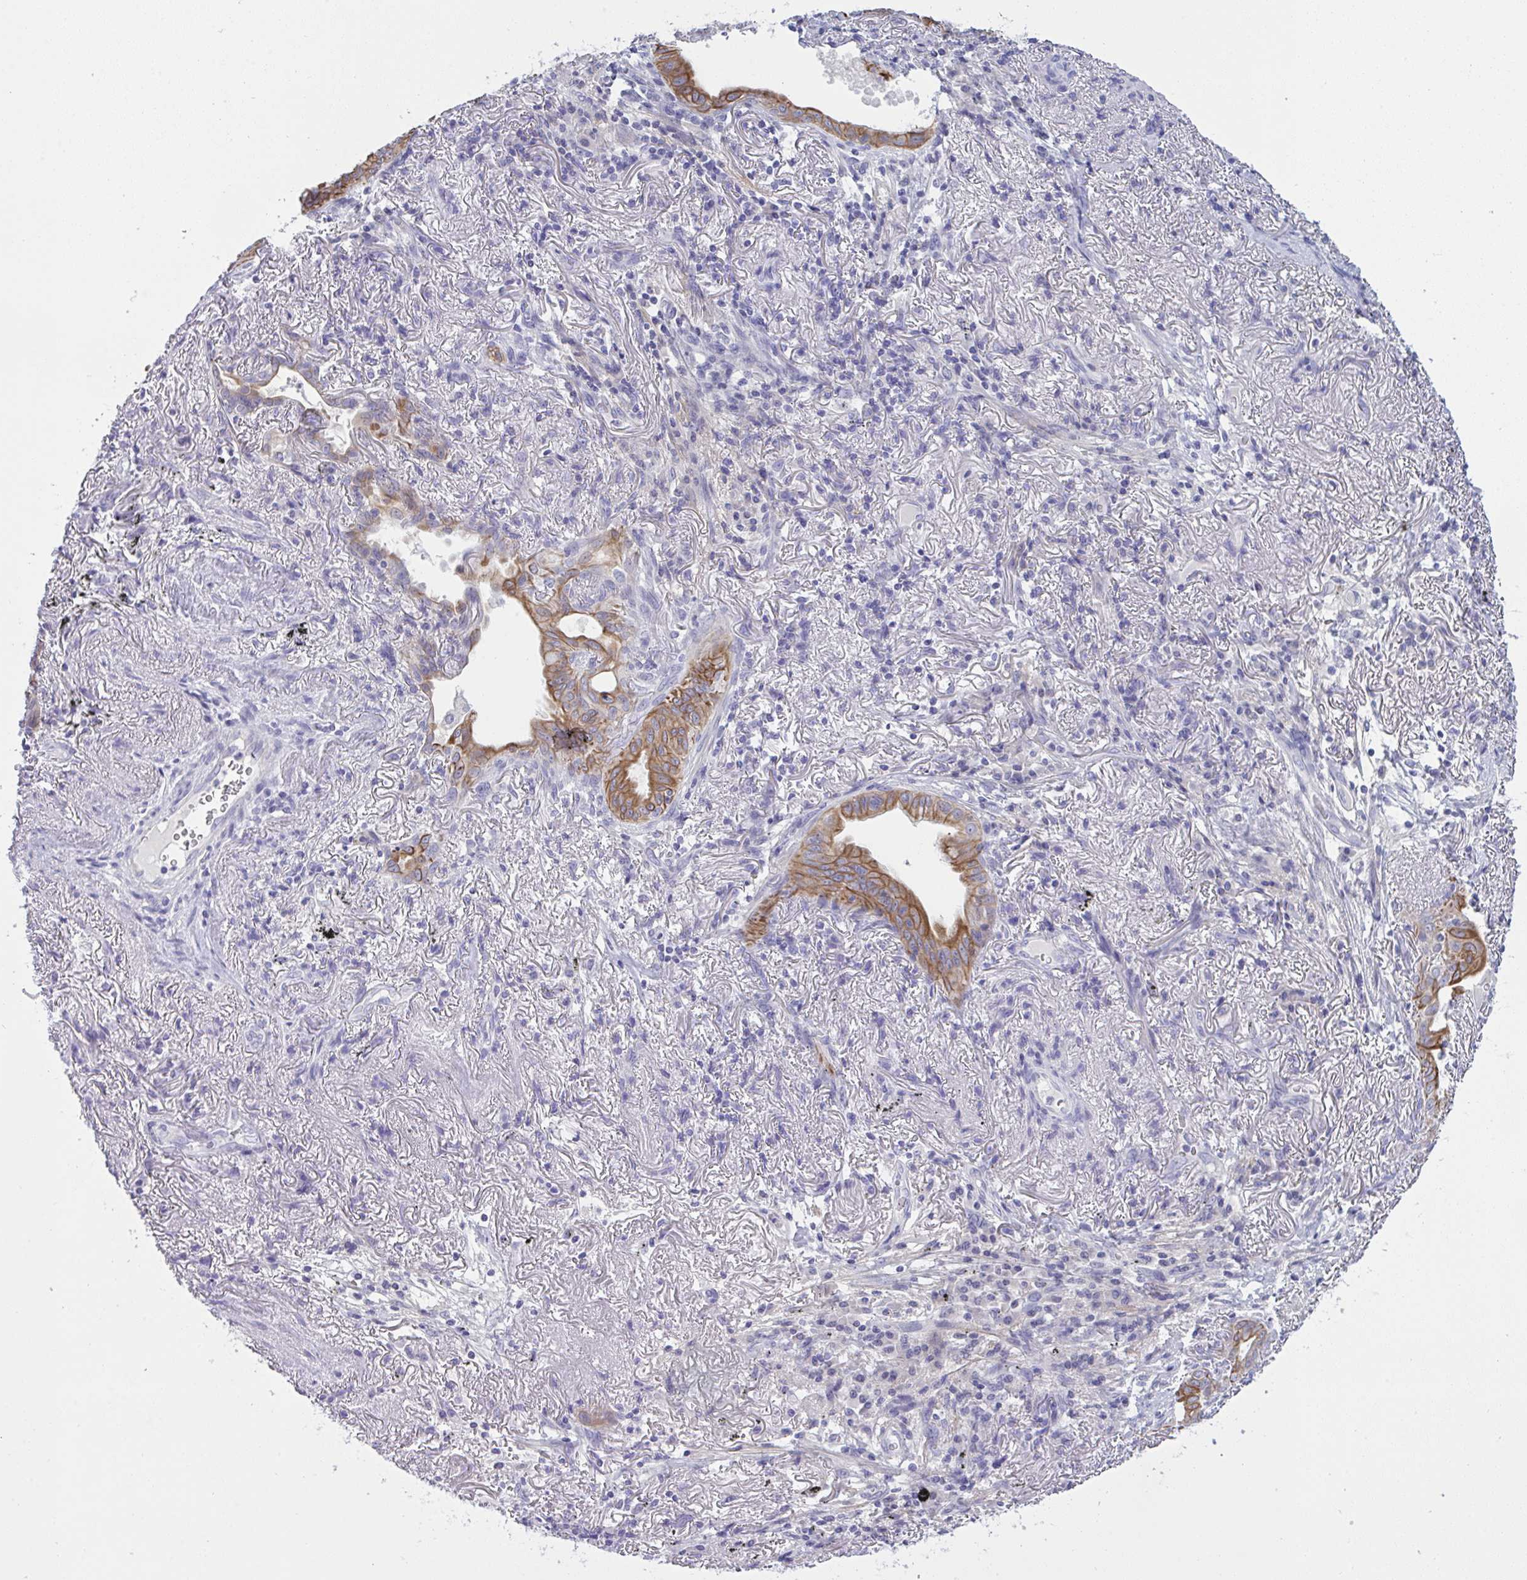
{"staining": {"intensity": "moderate", "quantity": ">75%", "location": "cytoplasmic/membranous"}, "tissue": "lung cancer", "cell_type": "Tumor cells", "image_type": "cancer", "snomed": [{"axis": "morphology", "description": "Adenocarcinoma, NOS"}, {"axis": "topography", "description": "Lung"}], "caption": "Lung adenocarcinoma was stained to show a protein in brown. There is medium levels of moderate cytoplasmic/membranous positivity in approximately >75% of tumor cells.", "gene": "TENT5D", "patient": {"sex": "male", "age": 77}}